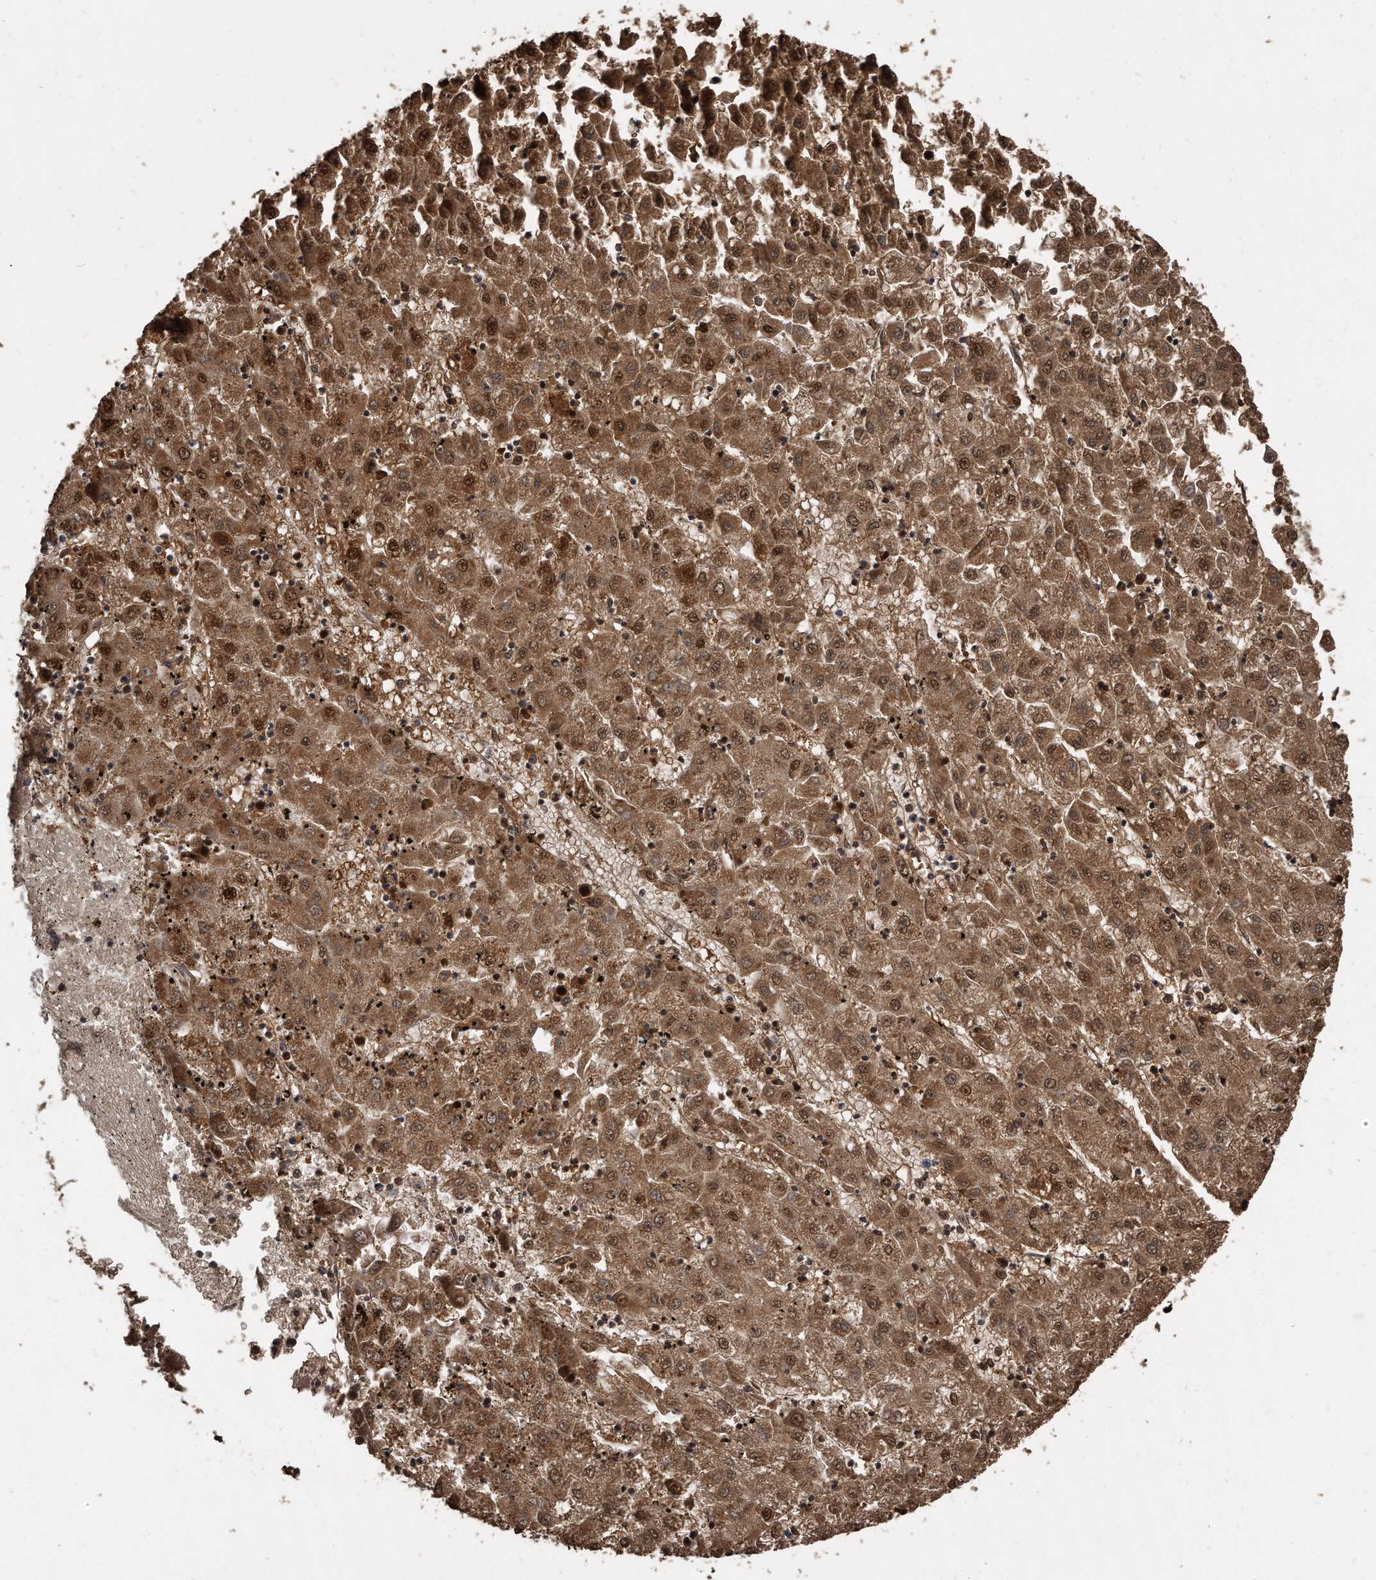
{"staining": {"intensity": "moderate", "quantity": ">75%", "location": "cytoplasmic/membranous,nuclear"}, "tissue": "liver cancer", "cell_type": "Tumor cells", "image_type": "cancer", "snomed": [{"axis": "morphology", "description": "Carcinoma, Hepatocellular, NOS"}, {"axis": "topography", "description": "Liver"}], "caption": "DAB (3,3'-diaminobenzidine) immunohistochemical staining of human liver hepatocellular carcinoma reveals moderate cytoplasmic/membranous and nuclear protein expression in about >75% of tumor cells.", "gene": "GCH1", "patient": {"sex": "male", "age": 72}}